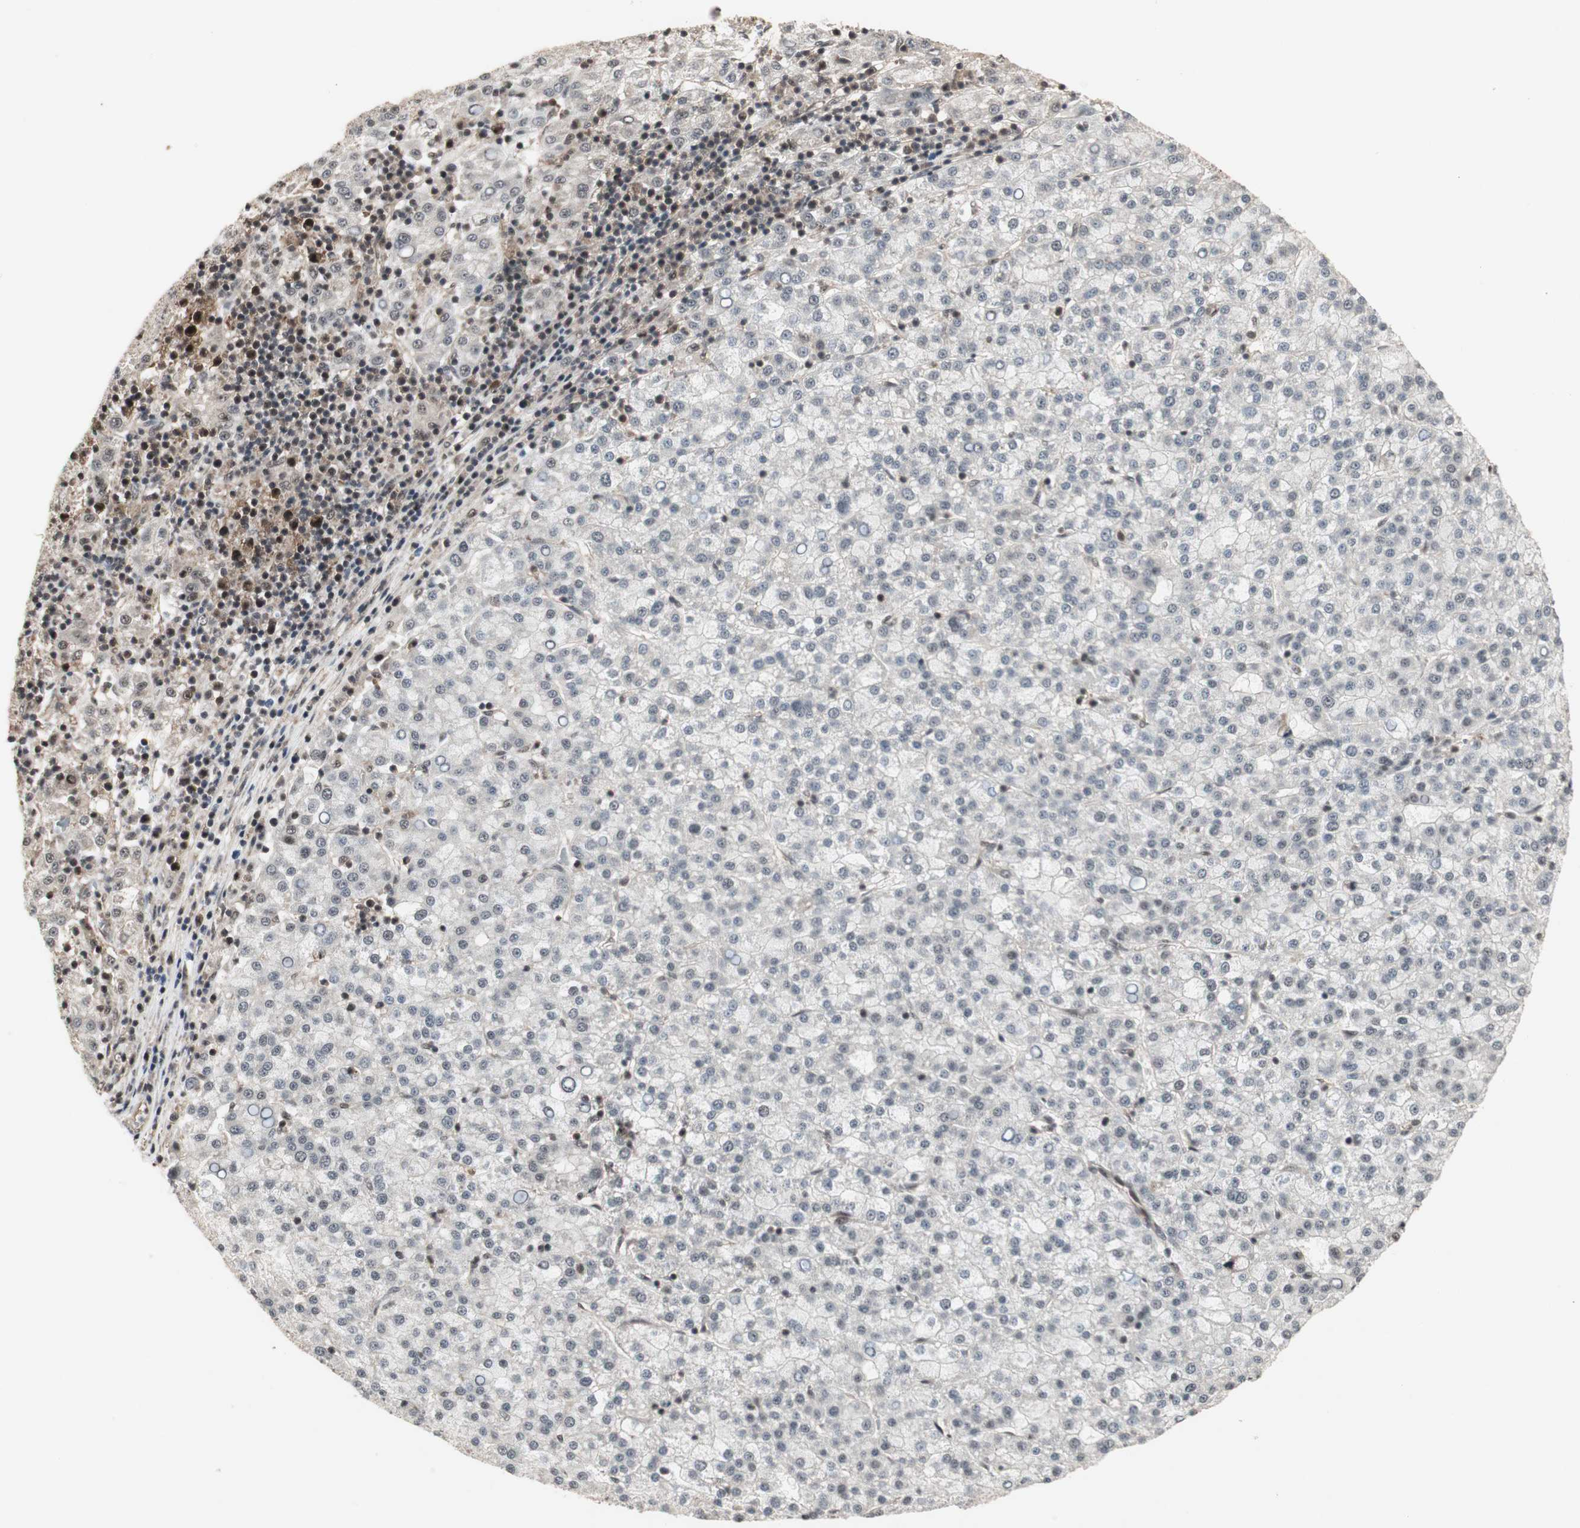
{"staining": {"intensity": "weak", "quantity": "<25%", "location": "cytoplasmic/membranous,nuclear"}, "tissue": "liver cancer", "cell_type": "Tumor cells", "image_type": "cancer", "snomed": [{"axis": "morphology", "description": "Carcinoma, Hepatocellular, NOS"}, {"axis": "topography", "description": "Liver"}], "caption": "This photomicrograph is of hepatocellular carcinoma (liver) stained with immunohistochemistry to label a protein in brown with the nuclei are counter-stained blue. There is no expression in tumor cells.", "gene": "CSNK2B", "patient": {"sex": "female", "age": 58}}